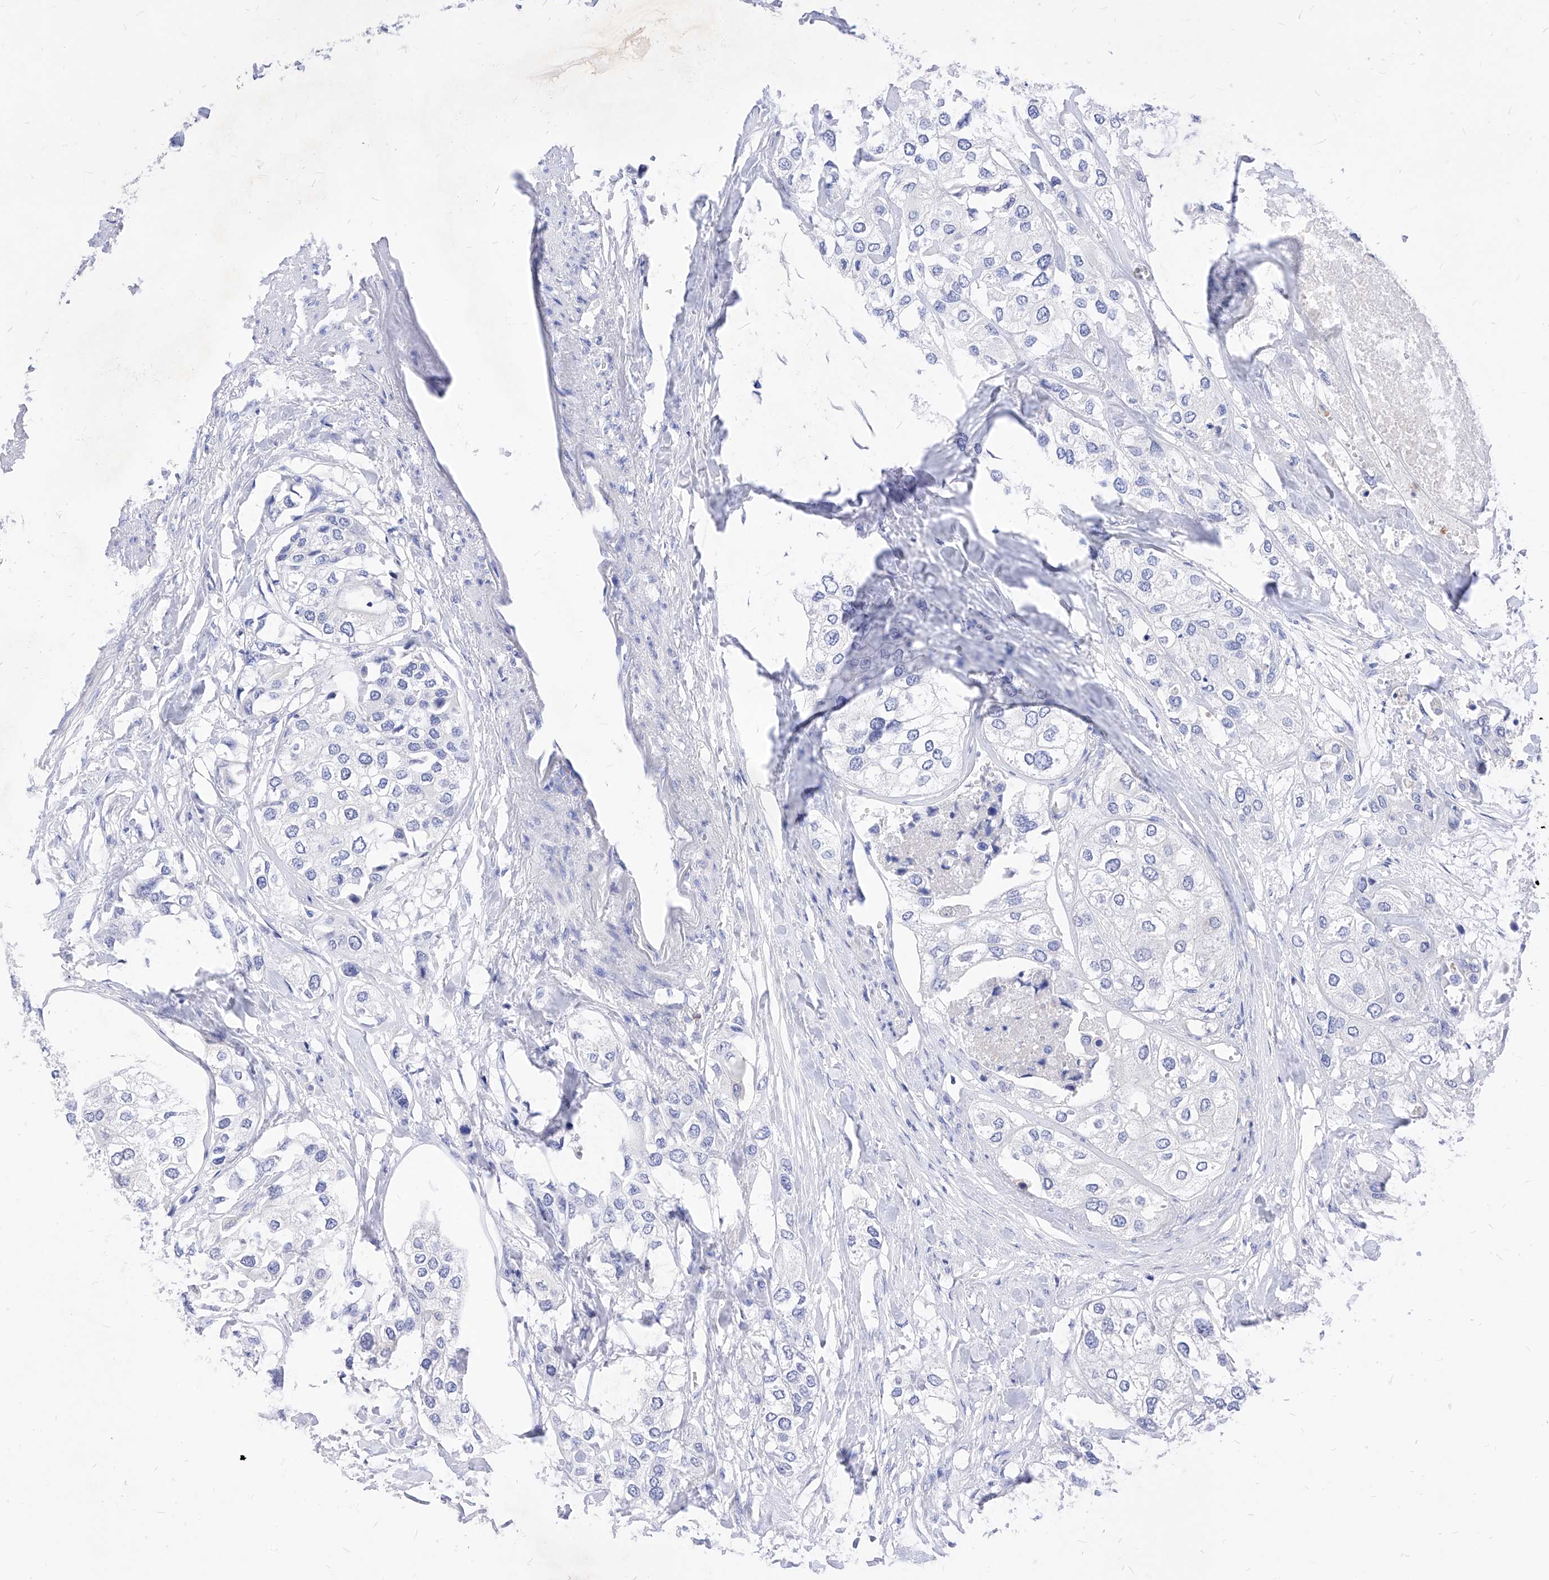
{"staining": {"intensity": "negative", "quantity": "none", "location": "none"}, "tissue": "urothelial cancer", "cell_type": "Tumor cells", "image_type": "cancer", "snomed": [{"axis": "morphology", "description": "Urothelial carcinoma, High grade"}, {"axis": "topography", "description": "Urinary bladder"}], "caption": "IHC micrograph of neoplastic tissue: urothelial cancer stained with DAB demonstrates no significant protein positivity in tumor cells.", "gene": "VAX1", "patient": {"sex": "male", "age": 64}}